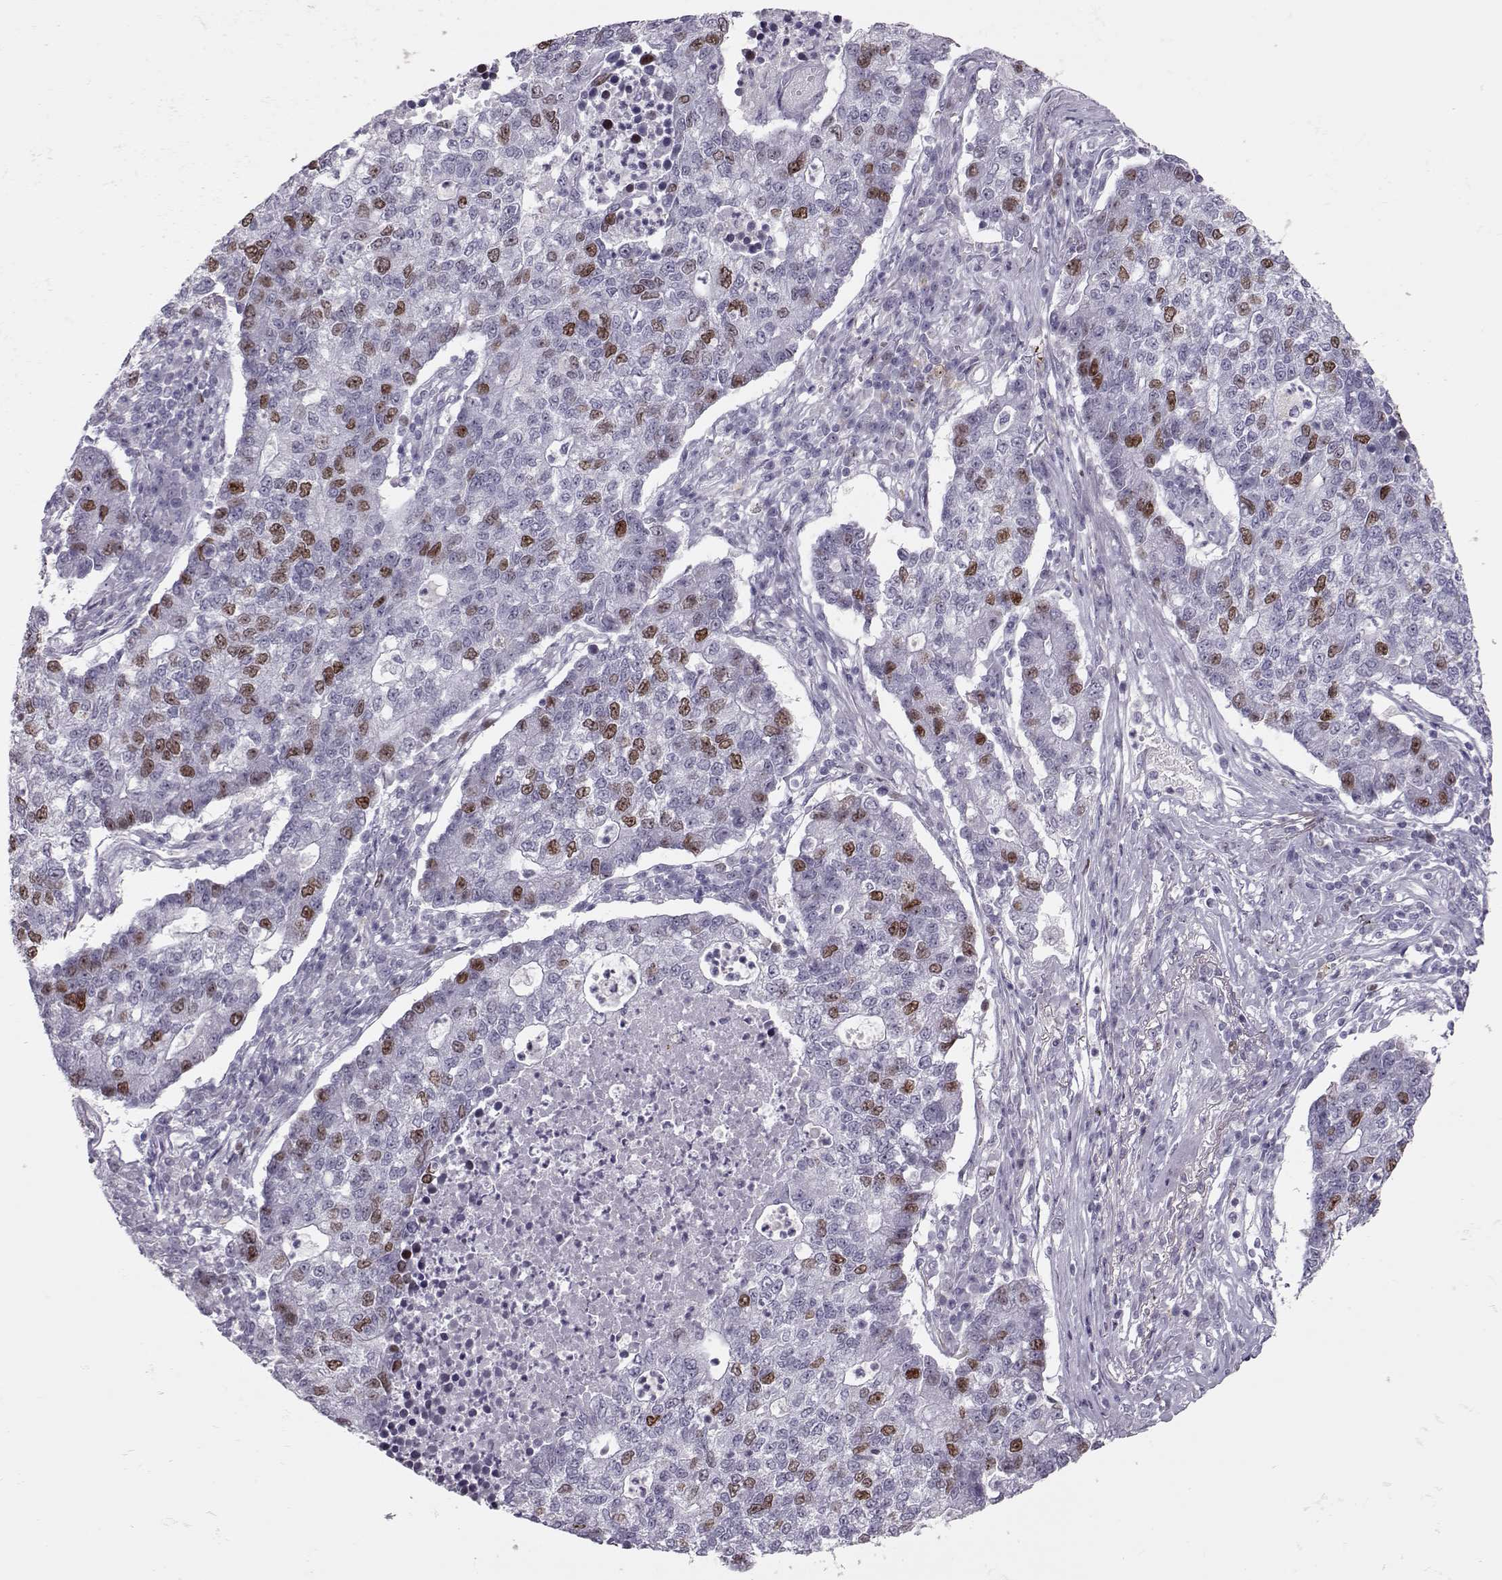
{"staining": {"intensity": "moderate", "quantity": "<25%", "location": "nuclear"}, "tissue": "lung cancer", "cell_type": "Tumor cells", "image_type": "cancer", "snomed": [{"axis": "morphology", "description": "Adenocarcinoma, NOS"}, {"axis": "topography", "description": "Lung"}], "caption": "Immunohistochemical staining of human lung adenocarcinoma exhibits low levels of moderate nuclear expression in about <25% of tumor cells.", "gene": "SGO1", "patient": {"sex": "male", "age": 57}}